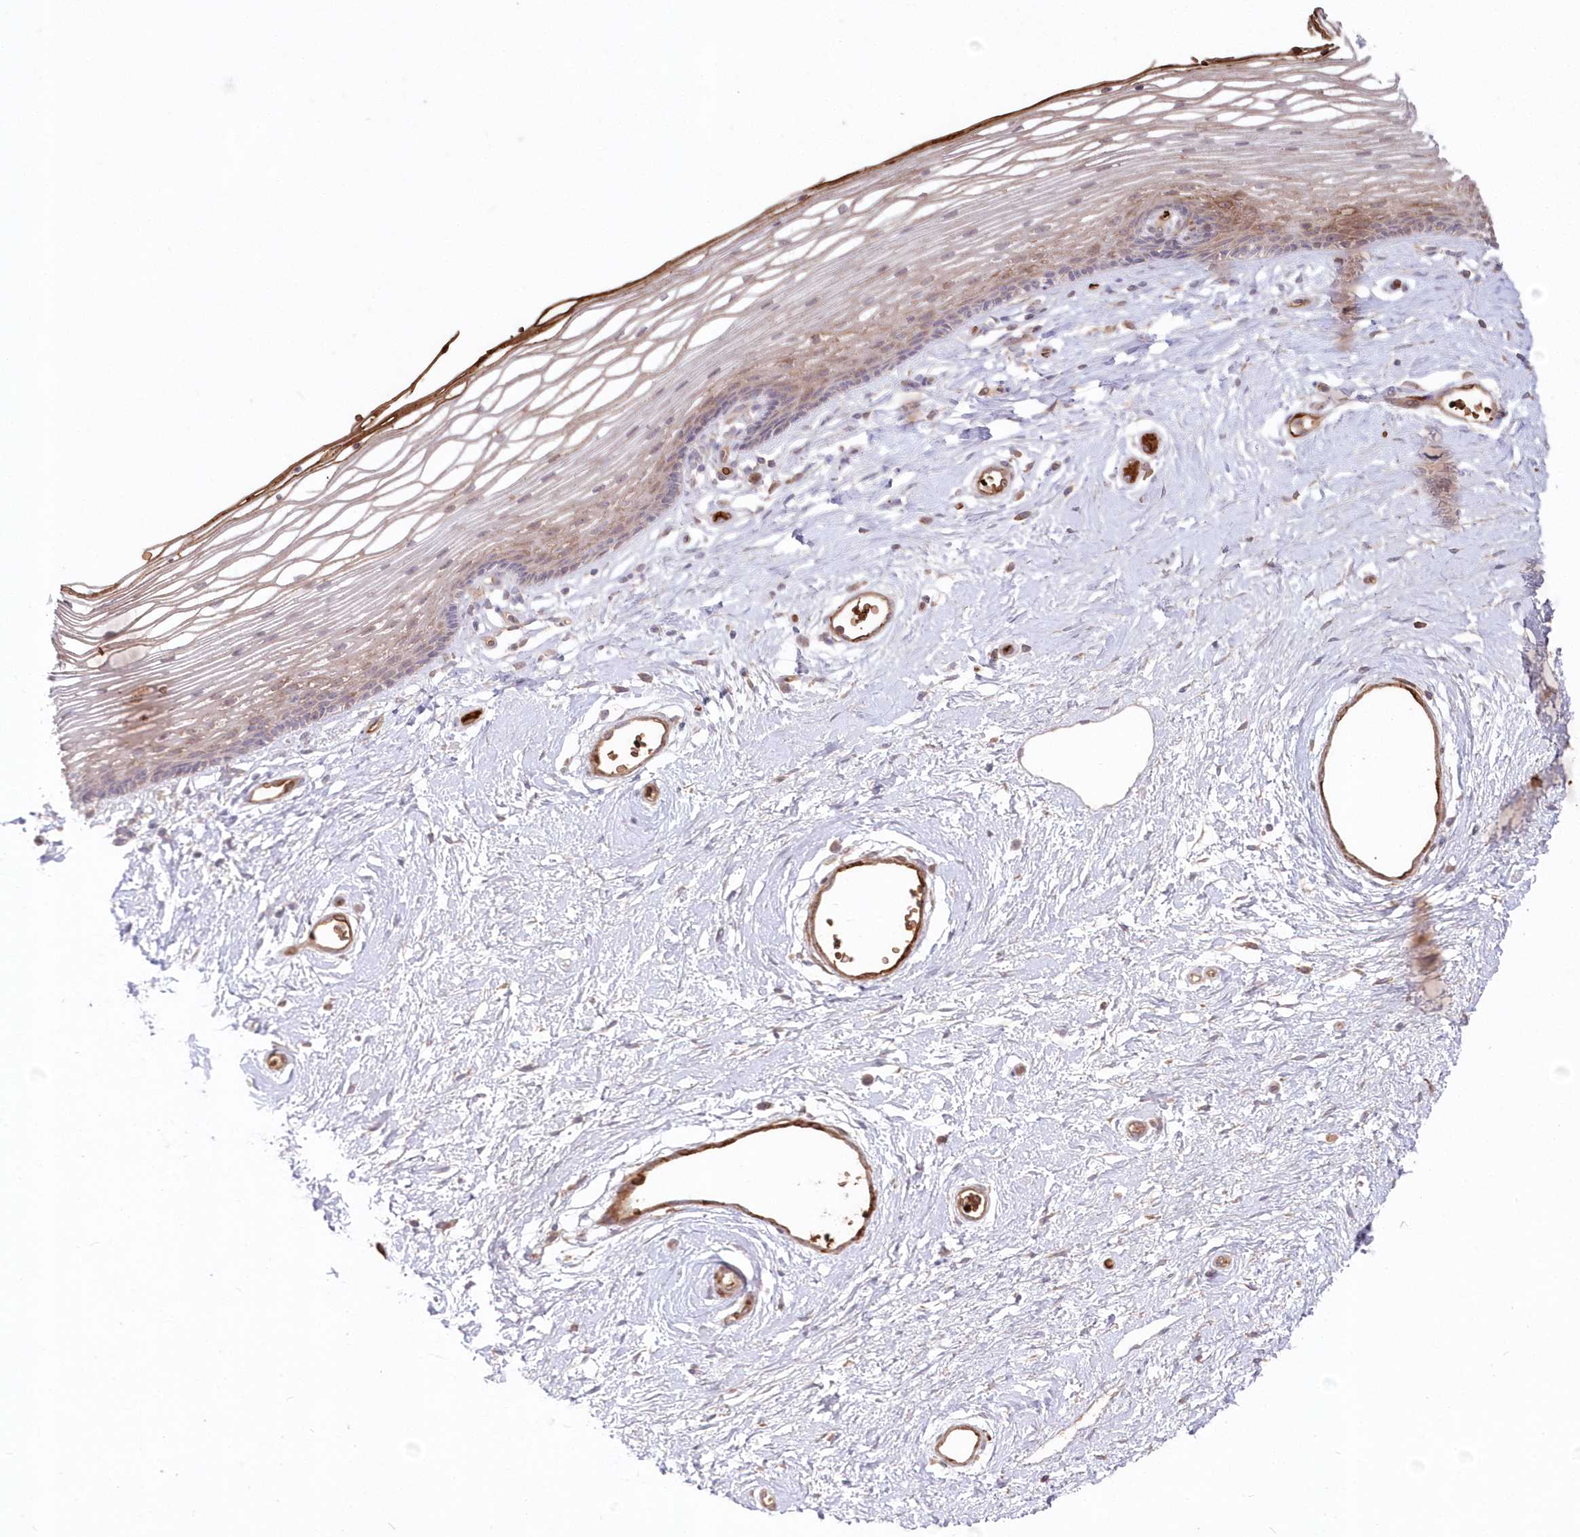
{"staining": {"intensity": "moderate", "quantity": "<25%", "location": "cytoplasmic/membranous"}, "tissue": "vagina", "cell_type": "Squamous epithelial cells", "image_type": "normal", "snomed": [{"axis": "morphology", "description": "Normal tissue, NOS"}, {"axis": "topography", "description": "Vagina"}], "caption": "A brown stain labels moderate cytoplasmic/membranous positivity of a protein in squamous epithelial cells of normal vagina.", "gene": "SERINC1", "patient": {"sex": "female", "age": 46}}